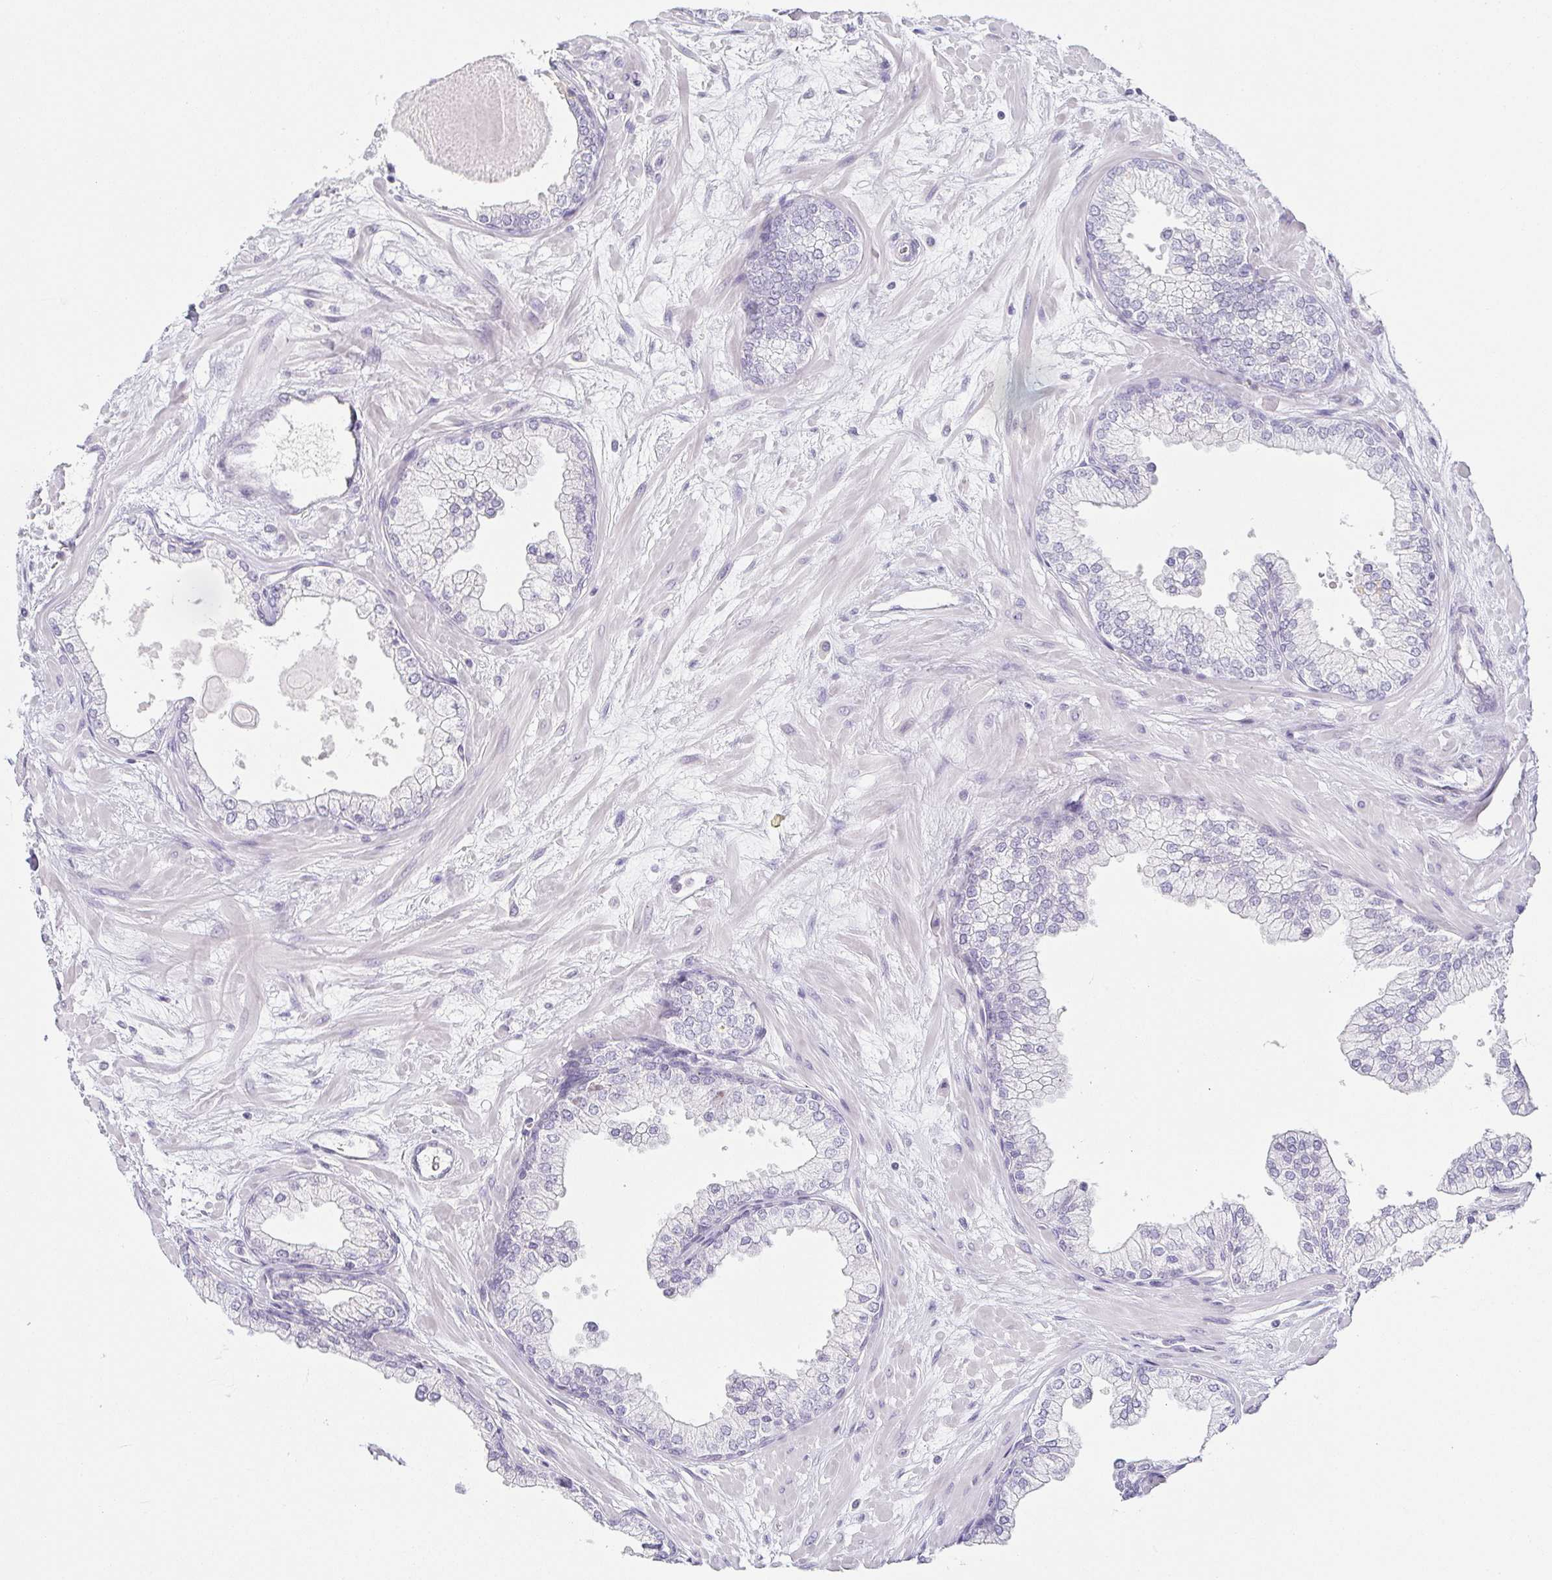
{"staining": {"intensity": "negative", "quantity": "none", "location": "none"}, "tissue": "prostate", "cell_type": "Glandular cells", "image_type": "normal", "snomed": [{"axis": "morphology", "description": "Normal tissue, NOS"}, {"axis": "topography", "description": "Prostate"}, {"axis": "topography", "description": "Peripheral nerve tissue"}], "caption": "Immunohistochemical staining of normal prostate reveals no significant positivity in glandular cells. (Brightfield microscopy of DAB immunohistochemistry (IHC) at high magnification).", "gene": "PRR27", "patient": {"sex": "male", "age": 61}}